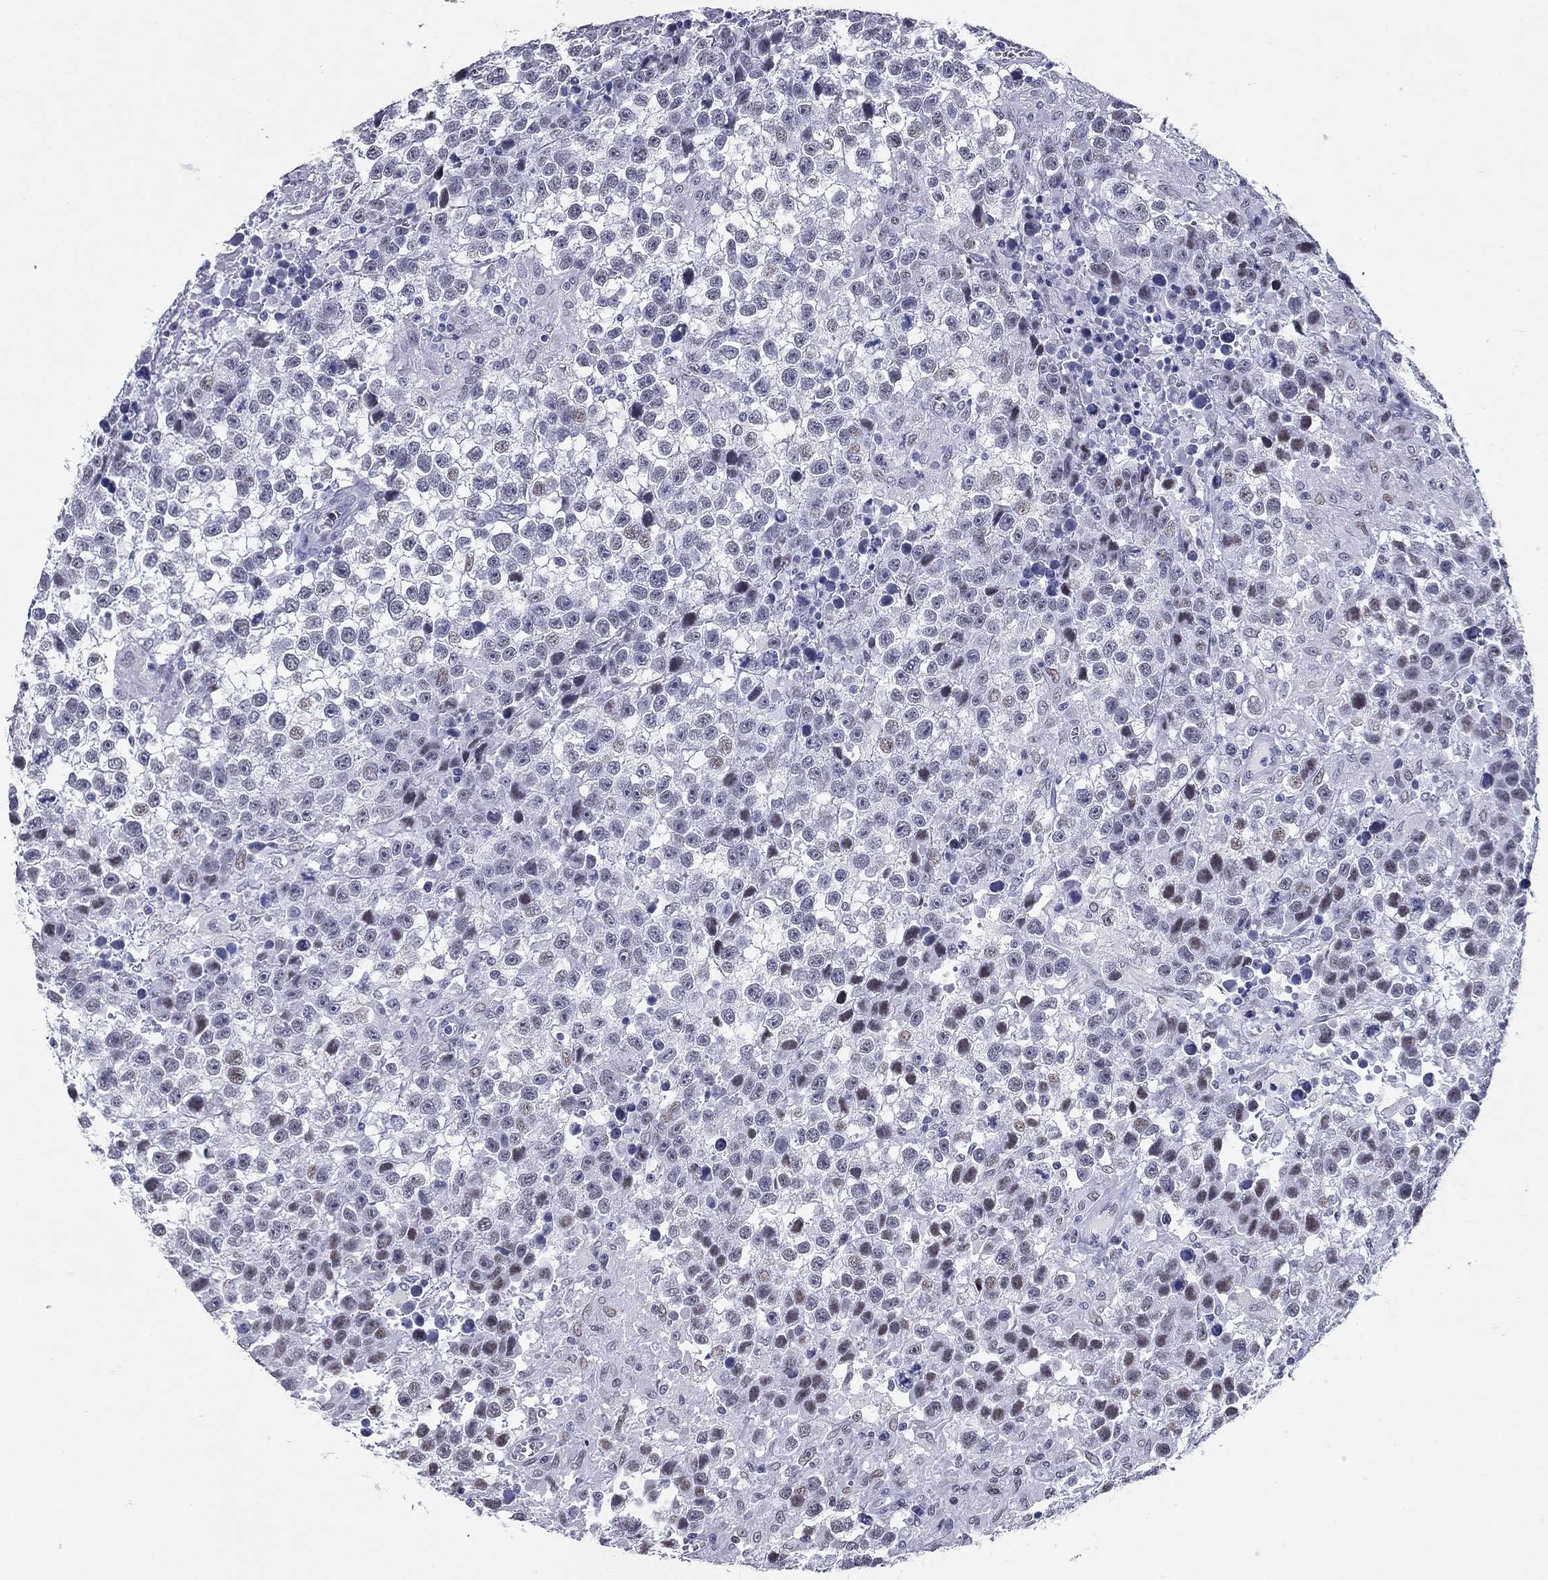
{"staining": {"intensity": "weak", "quantity": "<25%", "location": "nuclear"}, "tissue": "testis cancer", "cell_type": "Tumor cells", "image_type": "cancer", "snomed": [{"axis": "morphology", "description": "Seminoma, NOS"}, {"axis": "topography", "description": "Testis"}], "caption": "High magnification brightfield microscopy of testis cancer (seminoma) stained with DAB (brown) and counterstained with hematoxylin (blue): tumor cells show no significant staining.", "gene": "ASF1B", "patient": {"sex": "male", "age": 43}}